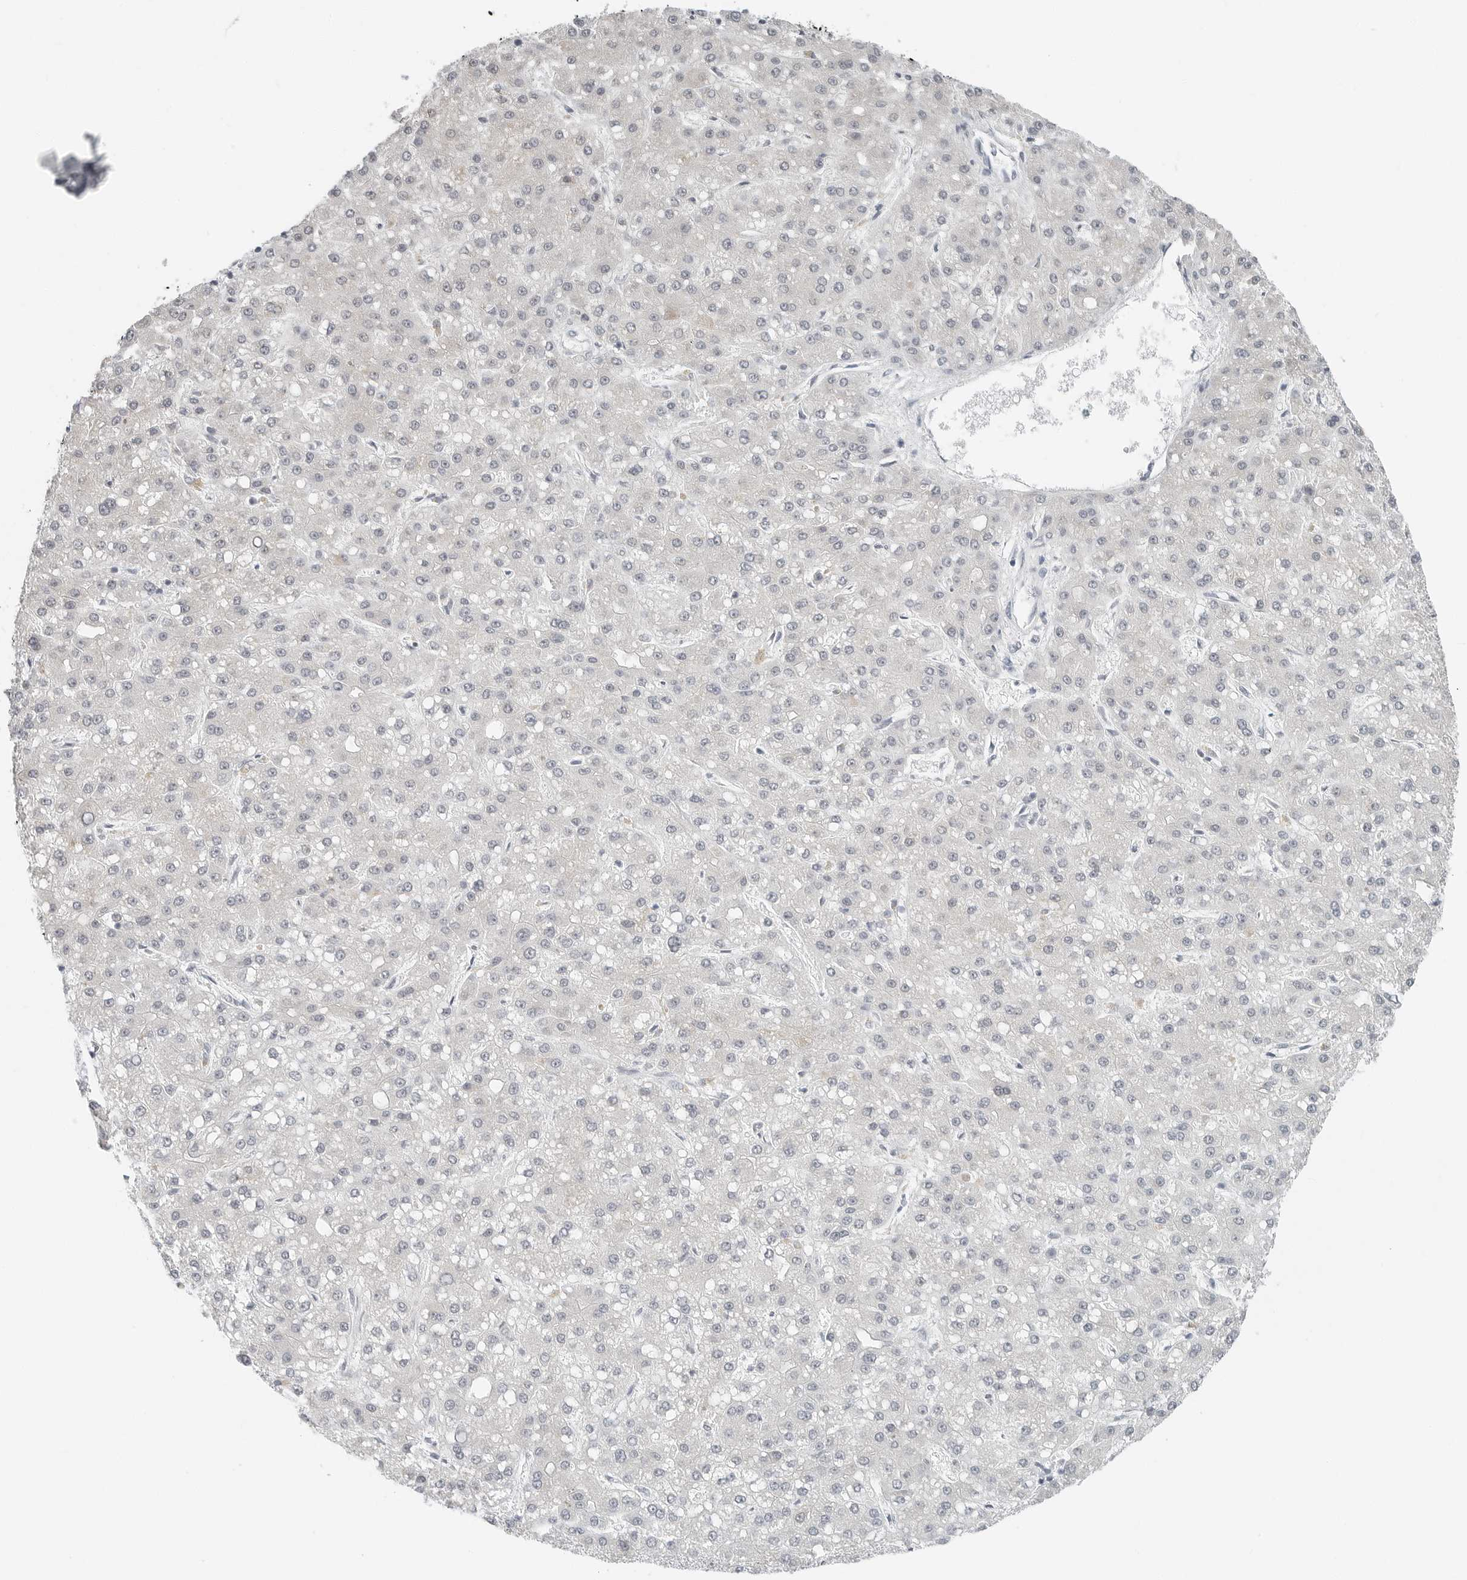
{"staining": {"intensity": "negative", "quantity": "none", "location": "none"}, "tissue": "liver cancer", "cell_type": "Tumor cells", "image_type": "cancer", "snomed": [{"axis": "morphology", "description": "Carcinoma, Hepatocellular, NOS"}, {"axis": "topography", "description": "Liver"}], "caption": "Immunohistochemical staining of liver cancer demonstrates no significant expression in tumor cells.", "gene": "XIRP1", "patient": {"sex": "male", "age": 67}}